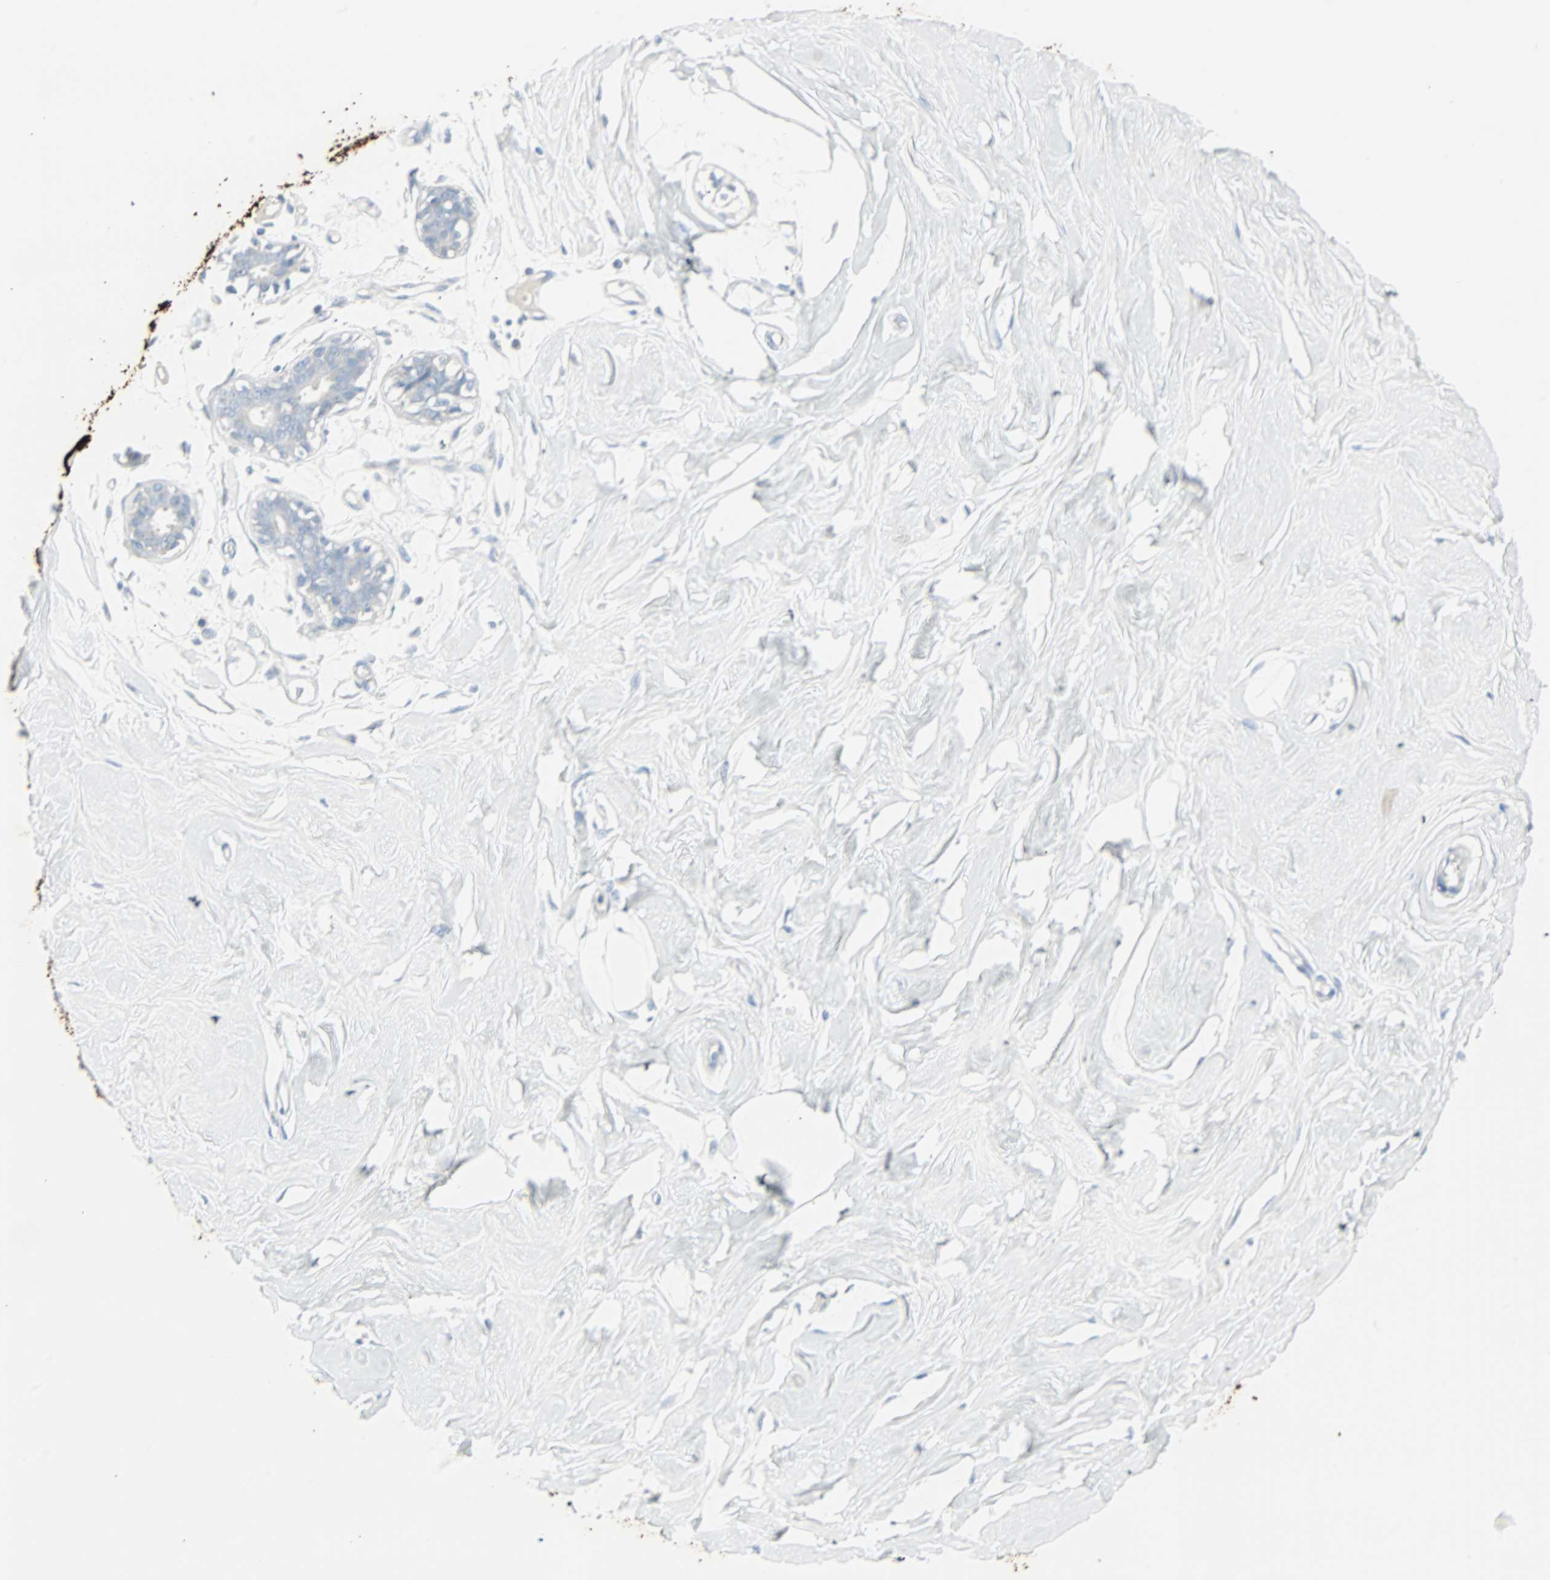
{"staining": {"intensity": "negative", "quantity": "none", "location": "none"}, "tissue": "breast", "cell_type": "Adipocytes", "image_type": "normal", "snomed": [{"axis": "morphology", "description": "Normal tissue, NOS"}, {"axis": "topography", "description": "Breast"}, {"axis": "topography", "description": "Soft tissue"}], "caption": "This is an immunohistochemistry (IHC) histopathology image of benign human breast. There is no staining in adipocytes.", "gene": "STX1A", "patient": {"sex": "female", "age": 25}}